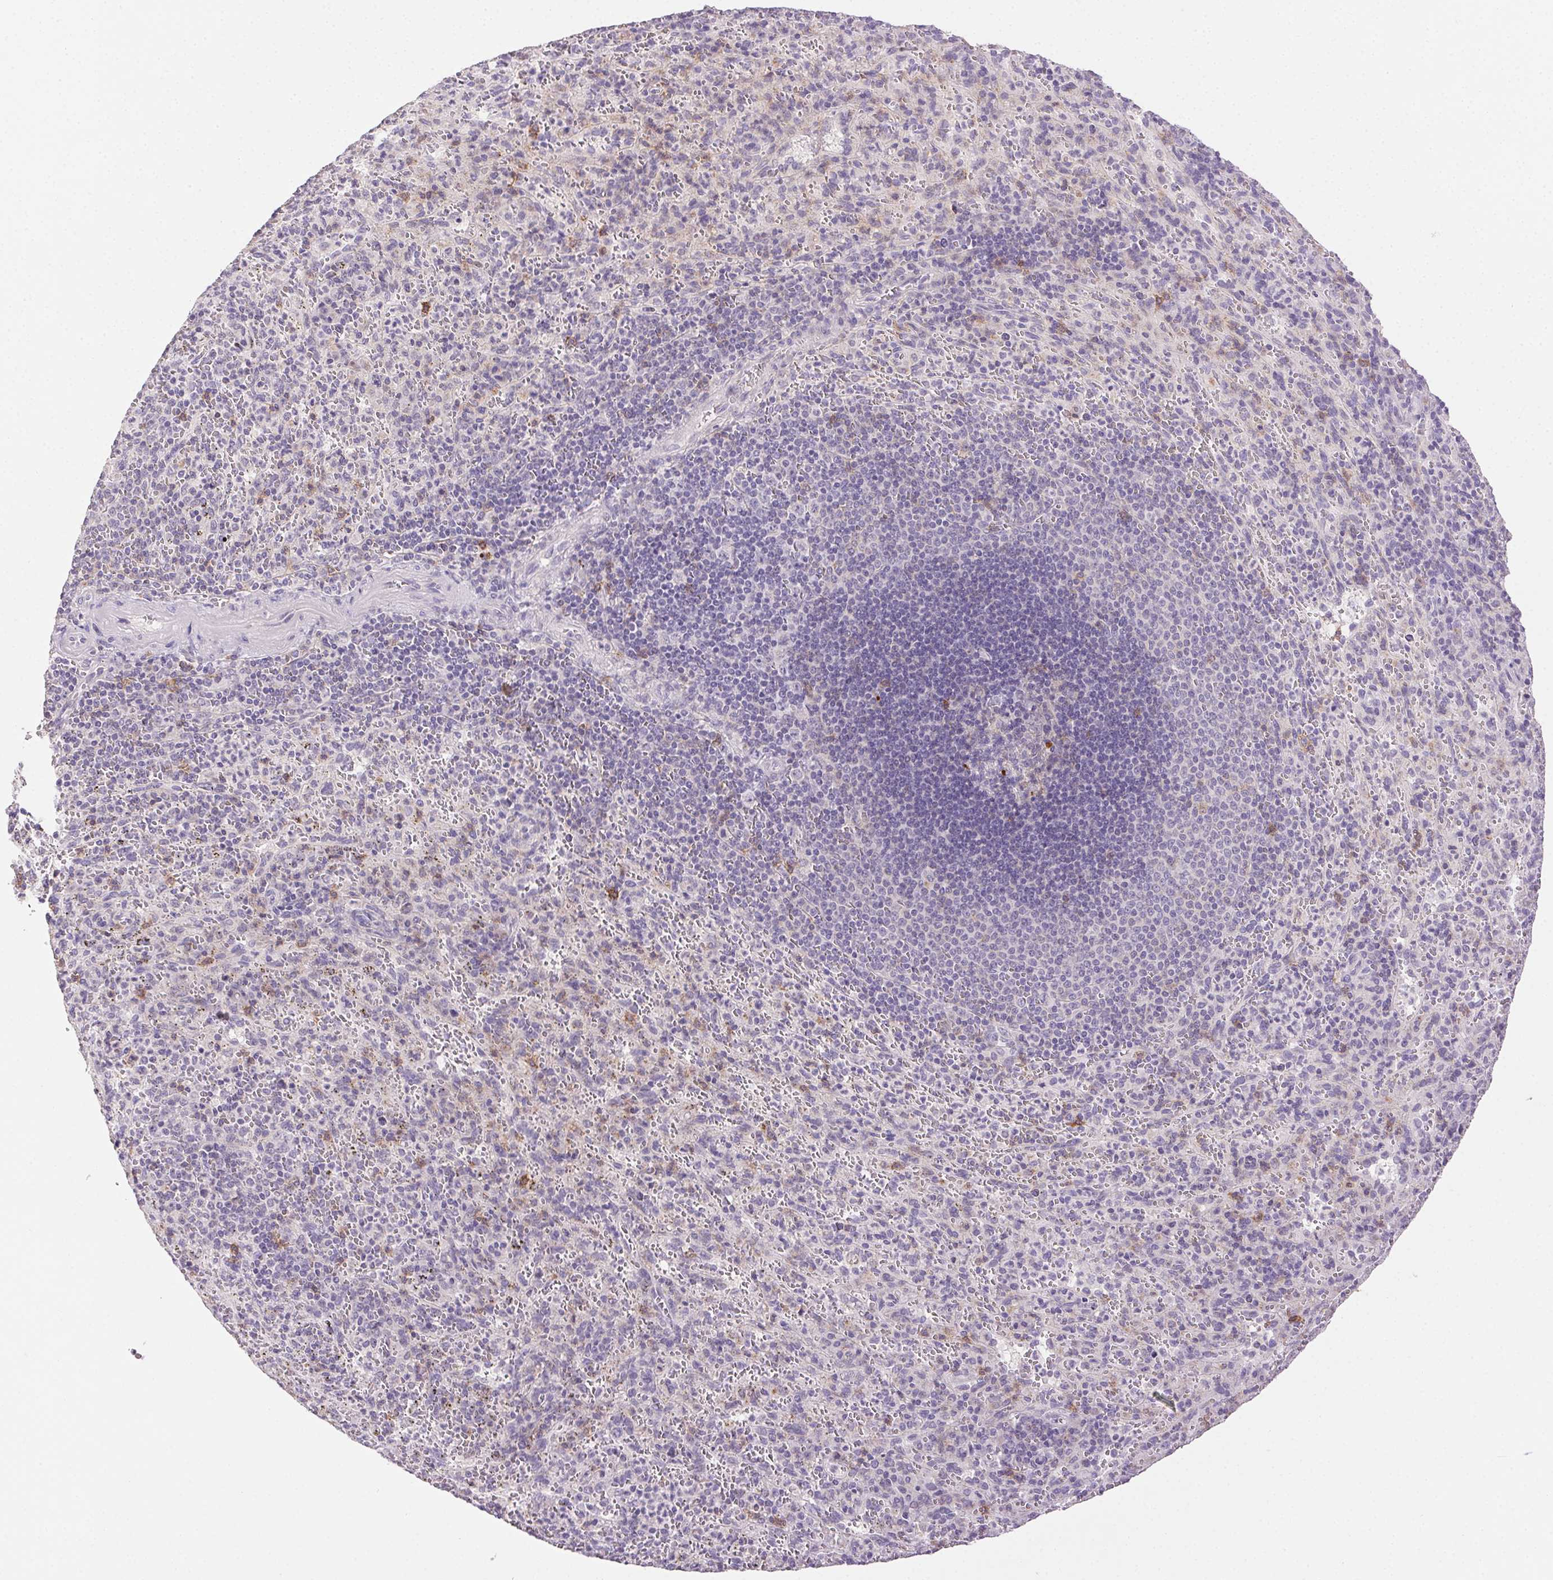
{"staining": {"intensity": "negative", "quantity": "none", "location": "none"}, "tissue": "spleen", "cell_type": "Cells in red pulp", "image_type": "normal", "snomed": [{"axis": "morphology", "description": "Normal tissue, NOS"}, {"axis": "topography", "description": "Spleen"}], "caption": "A micrograph of spleen stained for a protein displays no brown staining in cells in red pulp. (DAB (3,3'-diaminobenzidine) immunohistochemistry, high magnification).", "gene": "AKAP5", "patient": {"sex": "male", "age": 57}}